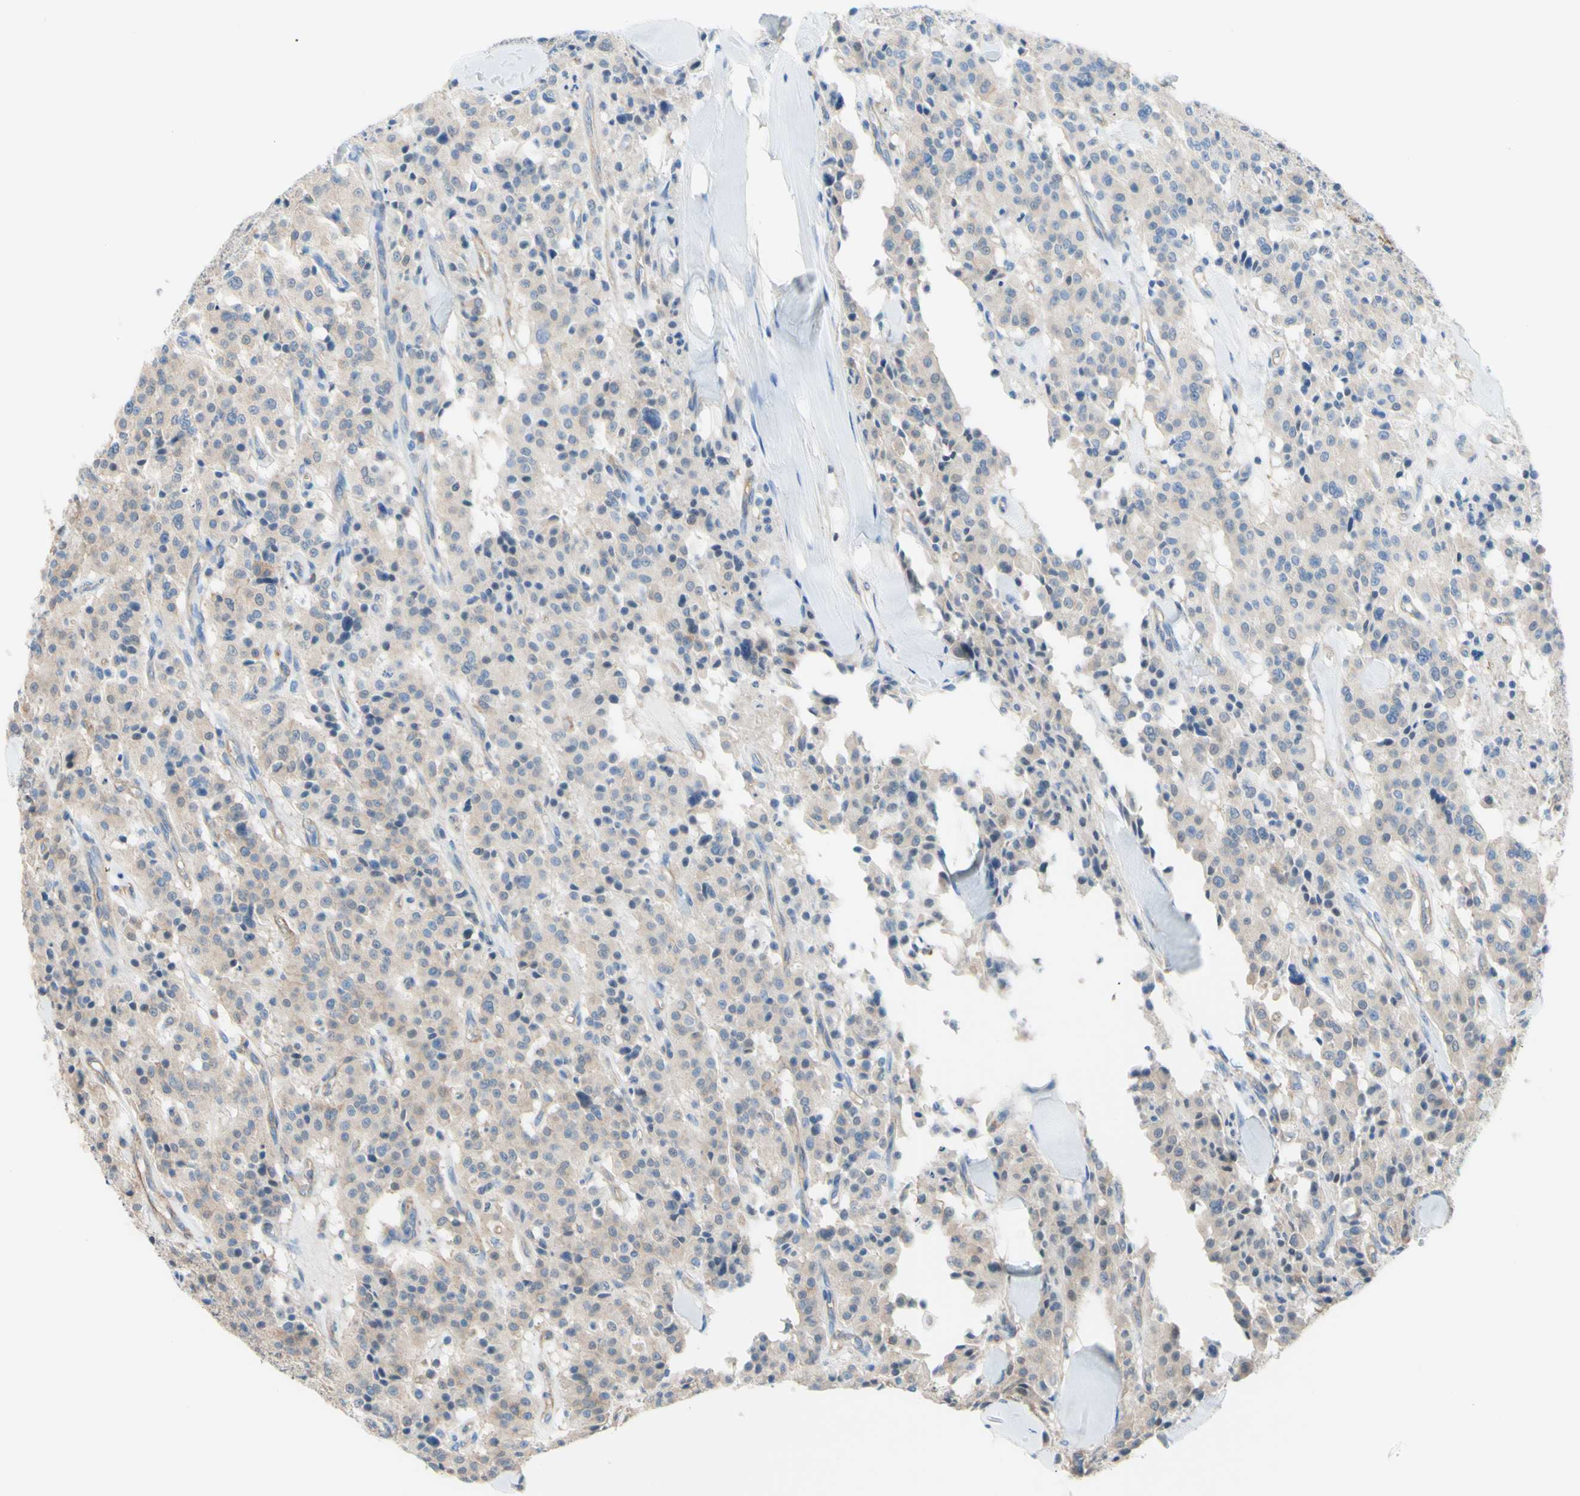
{"staining": {"intensity": "weak", "quantity": ">75%", "location": "cytoplasmic/membranous"}, "tissue": "carcinoid", "cell_type": "Tumor cells", "image_type": "cancer", "snomed": [{"axis": "morphology", "description": "Carcinoid, malignant, NOS"}, {"axis": "topography", "description": "Lung"}], "caption": "An image of human carcinoid stained for a protein displays weak cytoplasmic/membranous brown staining in tumor cells.", "gene": "ADD1", "patient": {"sex": "male", "age": 30}}